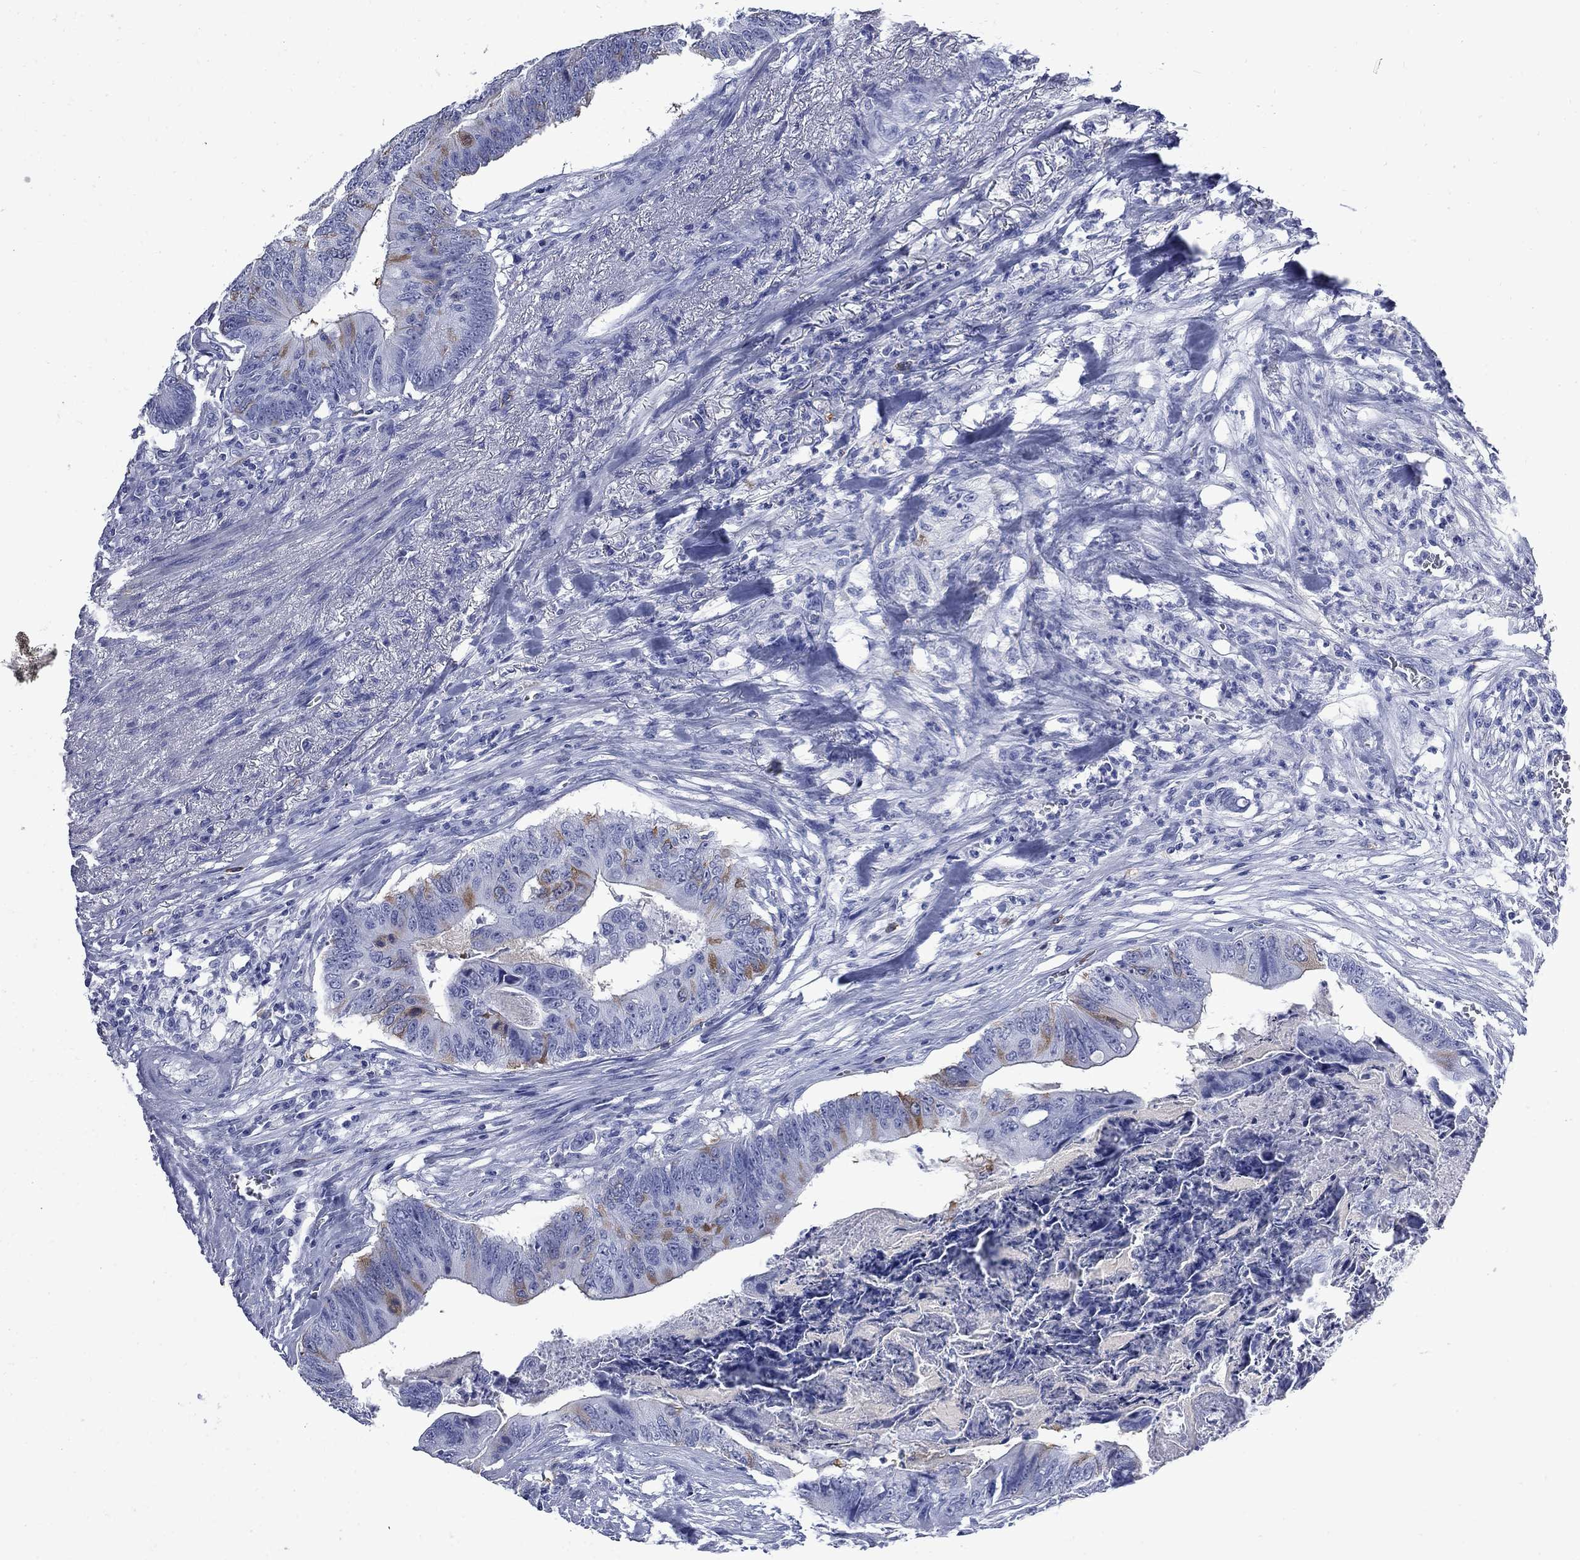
{"staining": {"intensity": "strong", "quantity": "<25%", "location": "cytoplasmic/membranous"}, "tissue": "colorectal cancer", "cell_type": "Tumor cells", "image_type": "cancer", "snomed": [{"axis": "morphology", "description": "Adenocarcinoma, NOS"}, {"axis": "topography", "description": "Colon"}], "caption": "Brown immunohistochemical staining in human colorectal adenocarcinoma displays strong cytoplasmic/membranous positivity in approximately <25% of tumor cells.", "gene": "TACC3", "patient": {"sex": "male", "age": 84}}